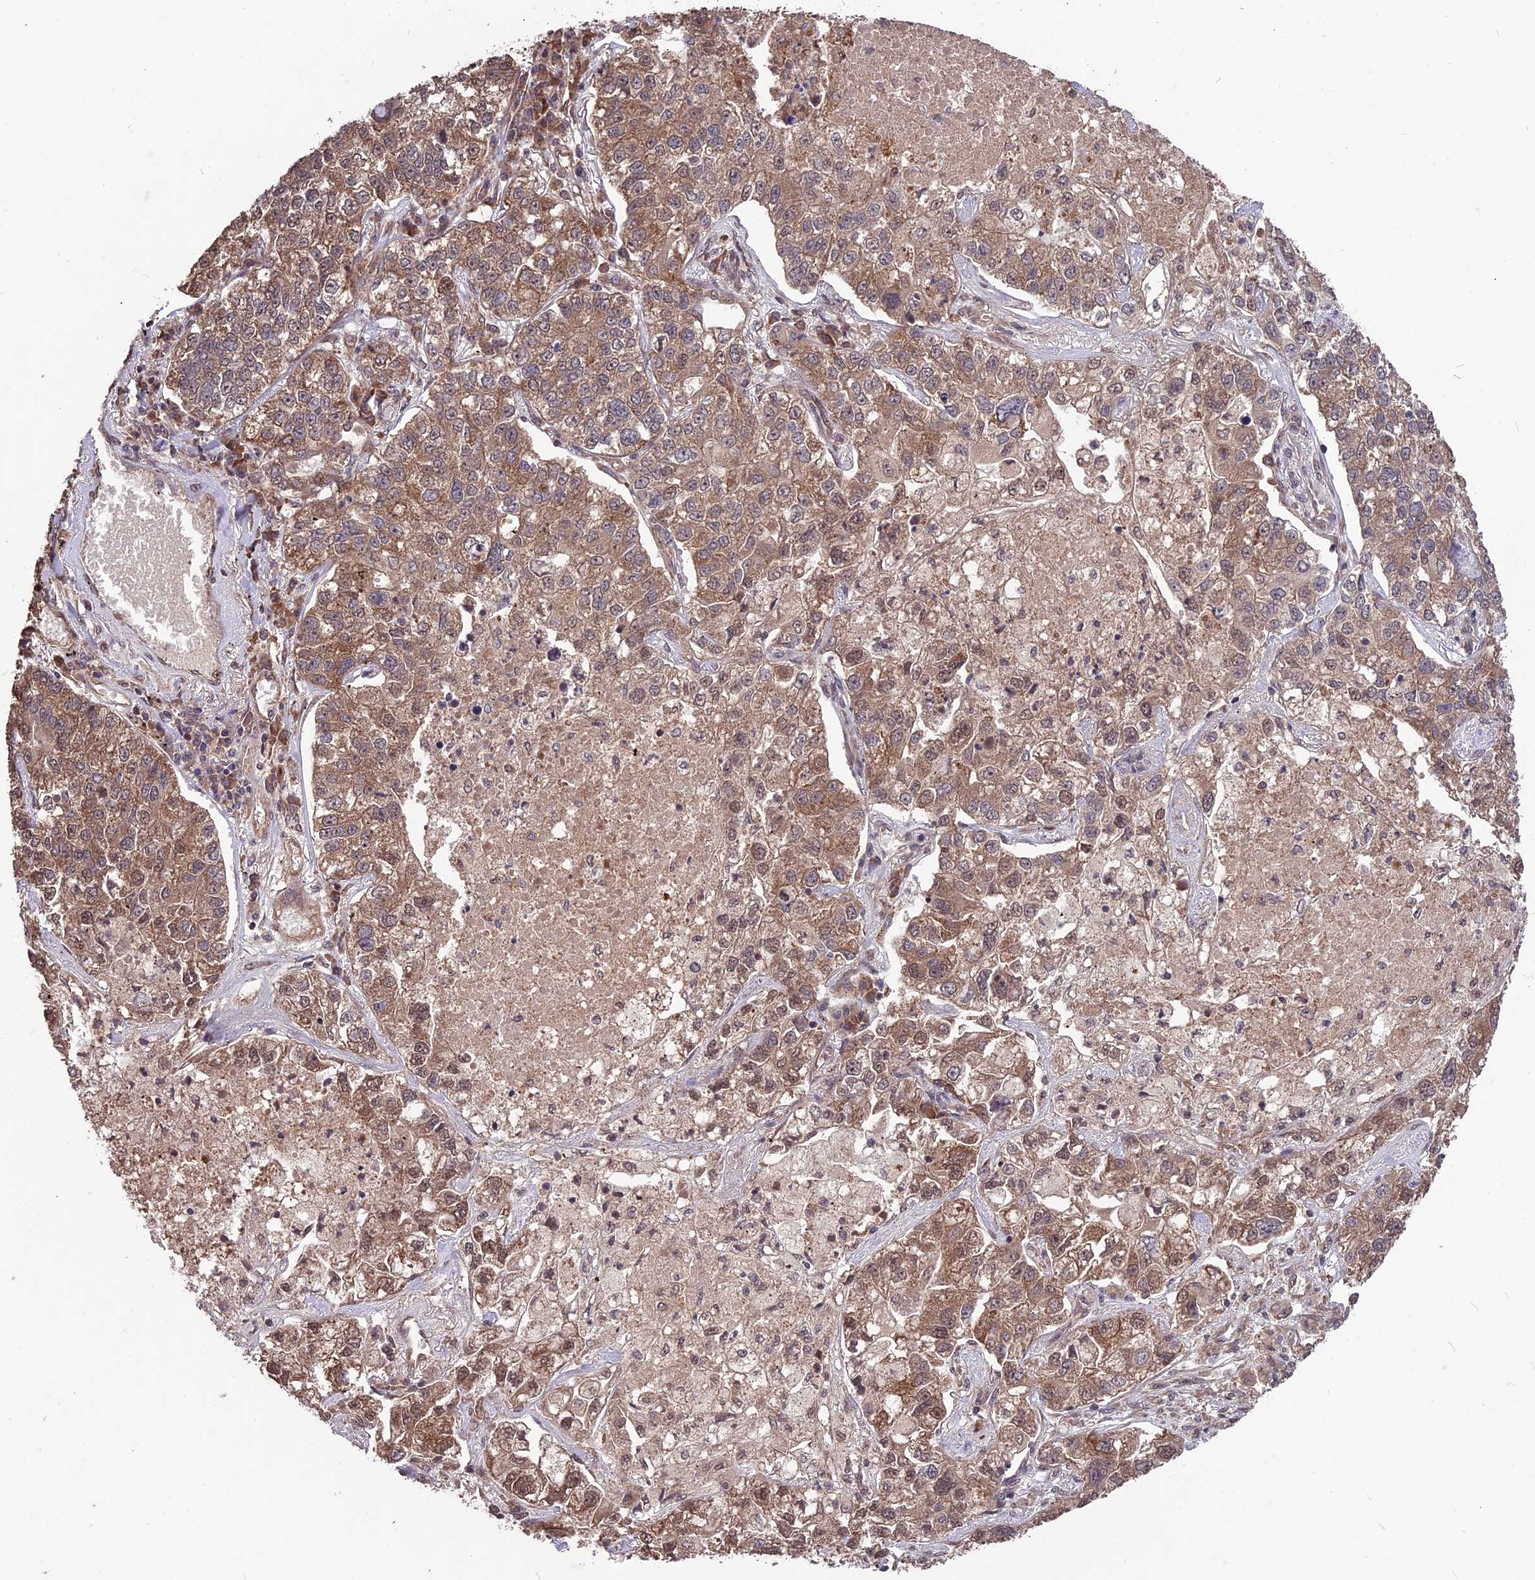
{"staining": {"intensity": "moderate", "quantity": ">75%", "location": "cytoplasmic/membranous,nuclear"}, "tissue": "lung cancer", "cell_type": "Tumor cells", "image_type": "cancer", "snomed": [{"axis": "morphology", "description": "Adenocarcinoma, NOS"}, {"axis": "topography", "description": "Lung"}], "caption": "Protein staining by immunohistochemistry (IHC) shows moderate cytoplasmic/membranous and nuclear expression in about >75% of tumor cells in lung adenocarcinoma. (DAB IHC, brown staining for protein, blue staining for nuclei).", "gene": "ZNF598", "patient": {"sex": "male", "age": 49}}